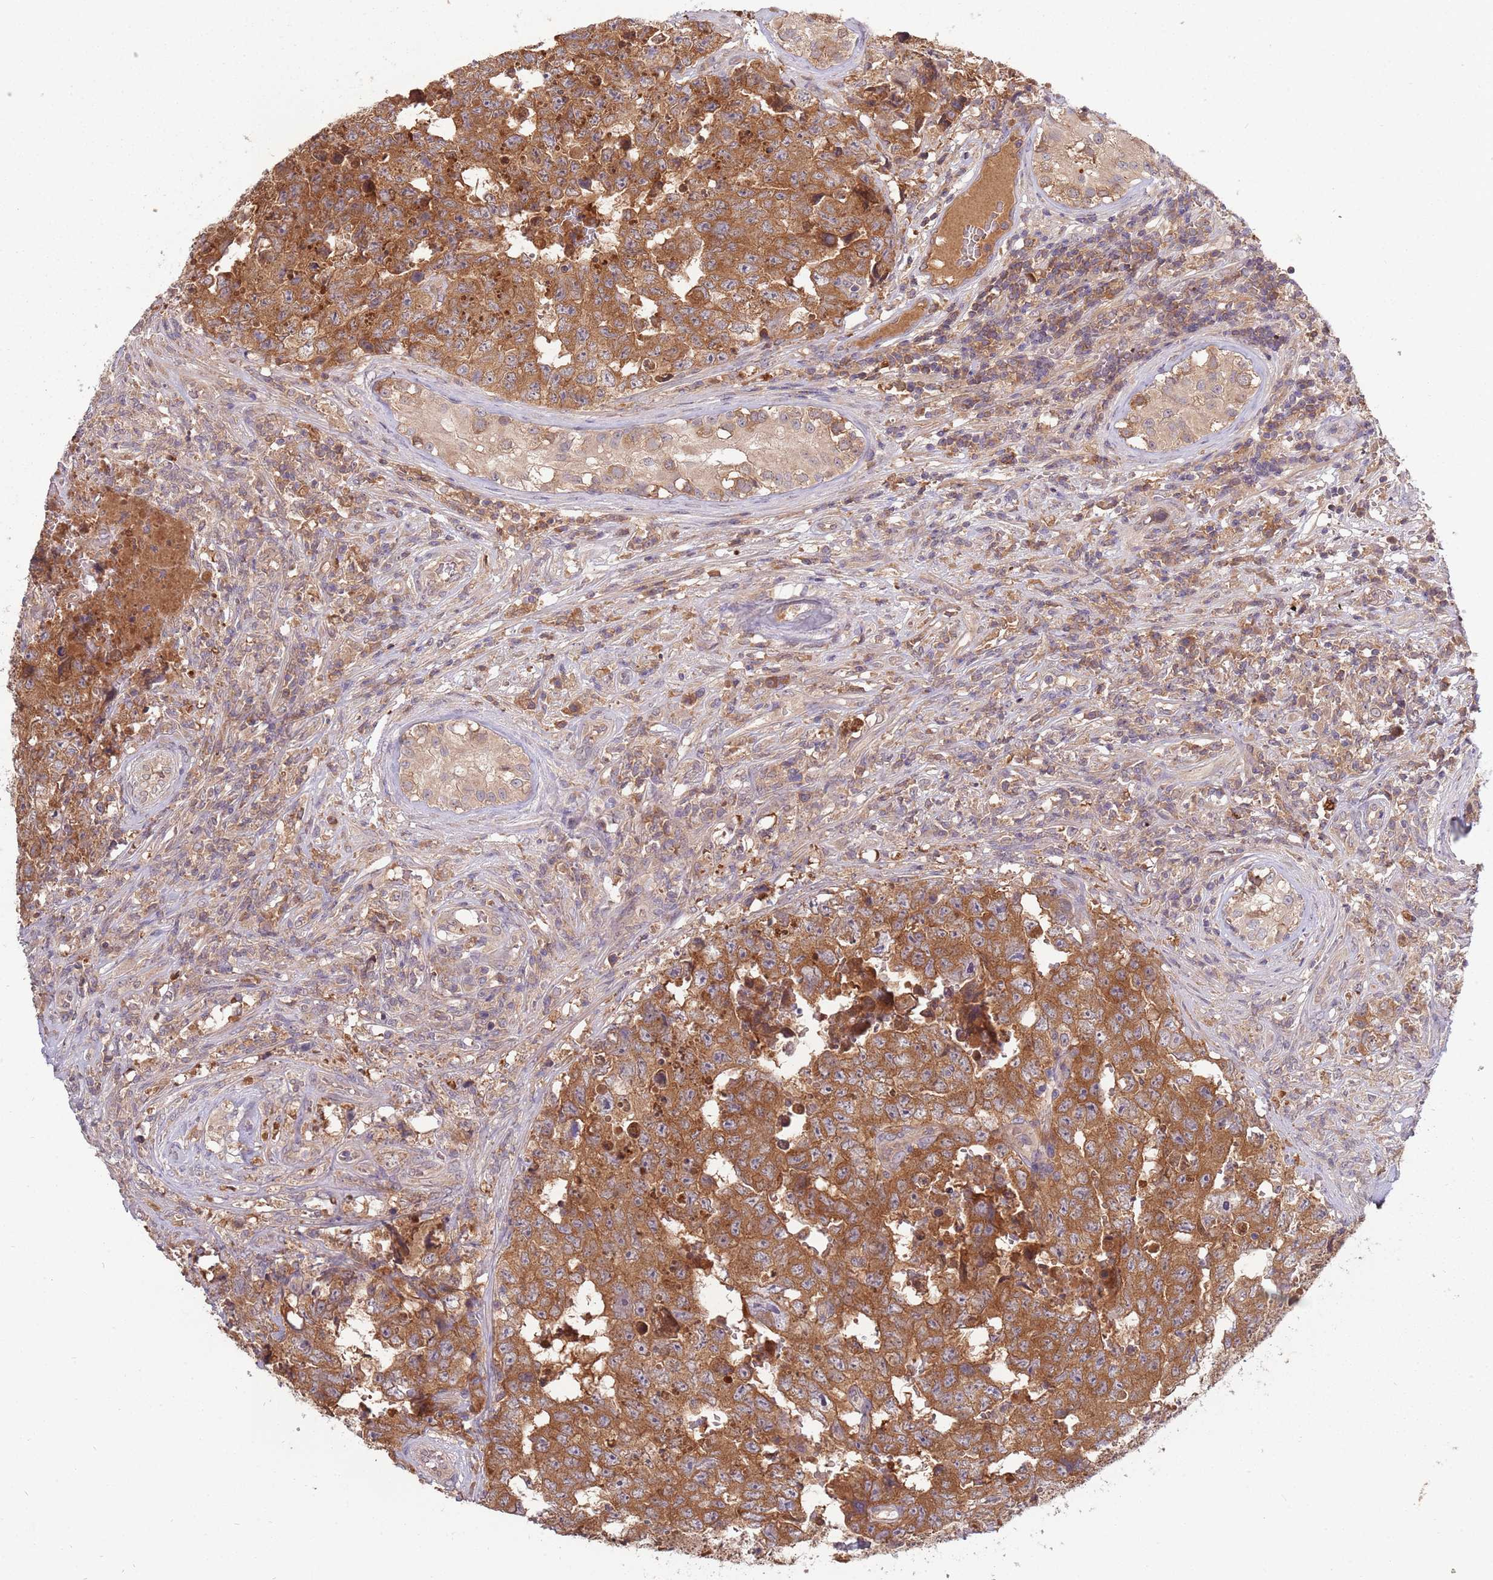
{"staining": {"intensity": "strong", "quantity": ">75%", "location": "cytoplasmic/membranous"}, "tissue": "testis cancer", "cell_type": "Tumor cells", "image_type": "cancer", "snomed": [{"axis": "morphology", "description": "Normal tissue, NOS"}, {"axis": "morphology", "description": "Carcinoma, Embryonal, NOS"}, {"axis": "topography", "description": "Testis"}, {"axis": "topography", "description": "Epididymis"}], "caption": "This photomicrograph reveals immunohistochemistry staining of testis embryonal carcinoma, with high strong cytoplasmic/membranous expression in approximately >75% of tumor cells.", "gene": "USP32", "patient": {"sex": "male", "age": 25}}